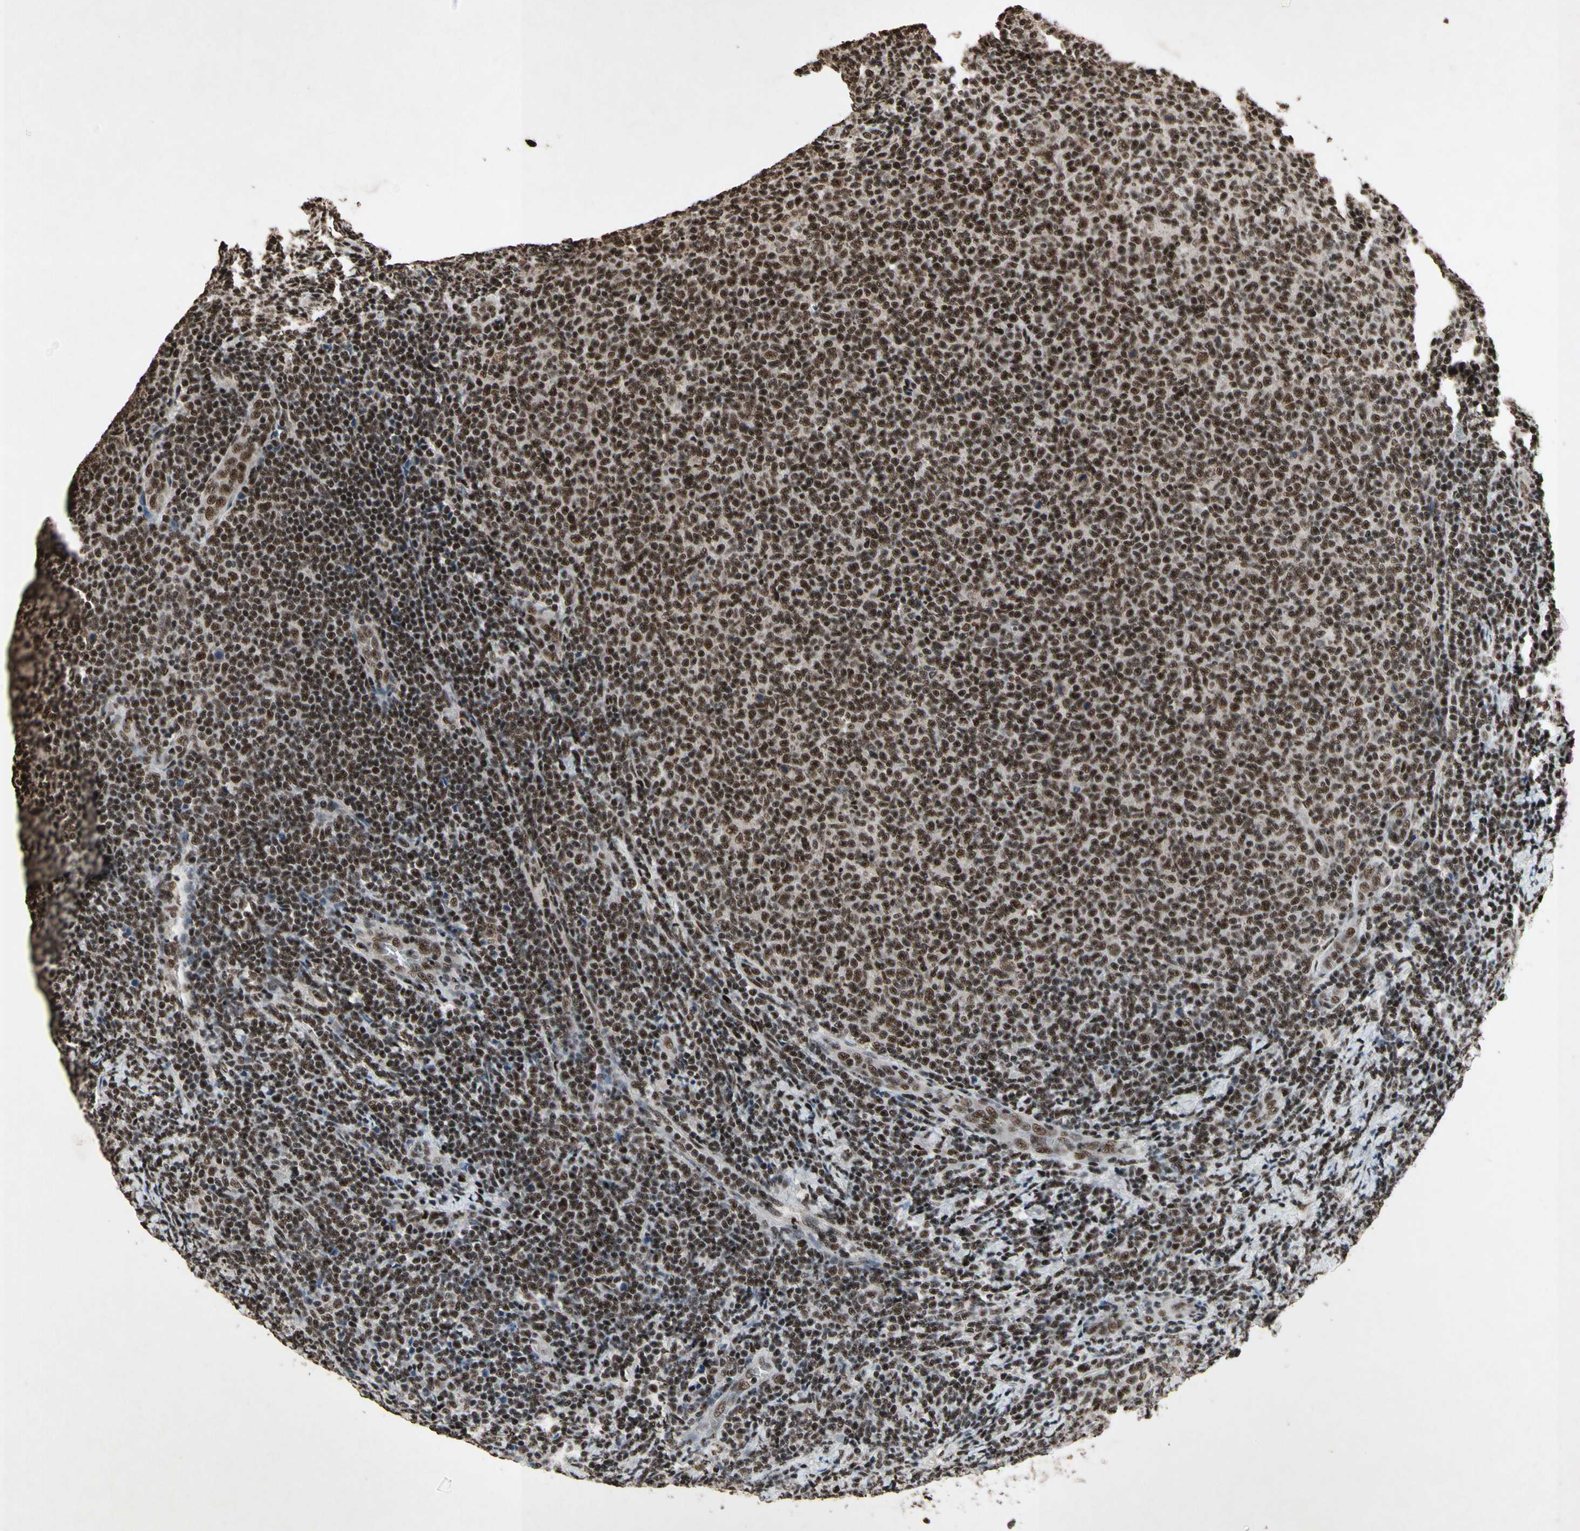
{"staining": {"intensity": "strong", "quantity": ">75%", "location": "nuclear"}, "tissue": "lymphoma", "cell_type": "Tumor cells", "image_type": "cancer", "snomed": [{"axis": "morphology", "description": "Malignant lymphoma, non-Hodgkin's type, Low grade"}, {"axis": "topography", "description": "Lymph node"}], "caption": "Immunohistochemical staining of malignant lymphoma, non-Hodgkin's type (low-grade) displays strong nuclear protein expression in approximately >75% of tumor cells. (DAB (3,3'-diaminobenzidine) = brown stain, brightfield microscopy at high magnification).", "gene": "TBX2", "patient": {"sex": "male", "age": 66}}